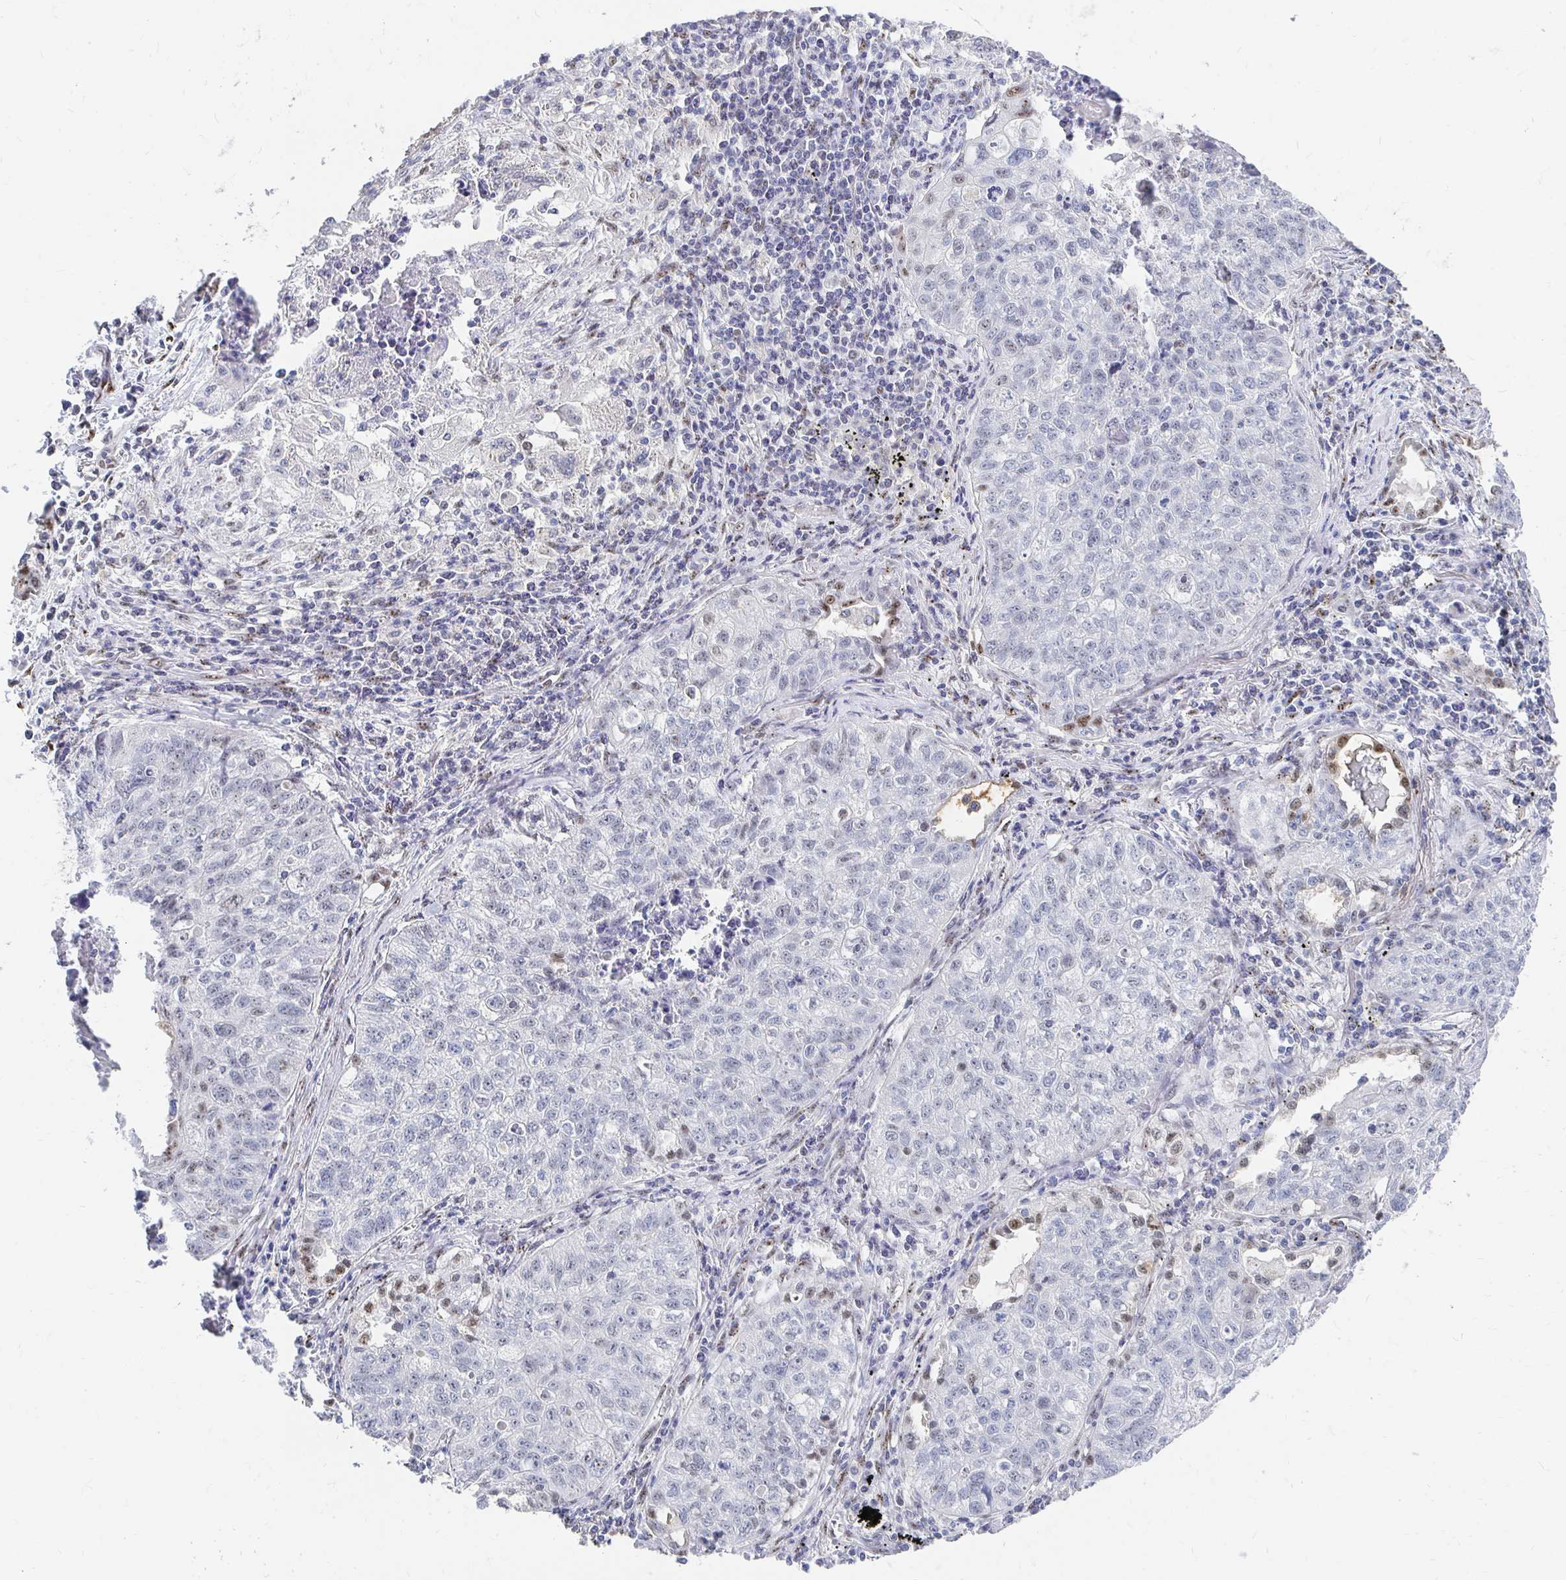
{"staining": {"intensity": "negative", "quantity": "none", "location": "none"}, "tissue": "lung cancer", "cell_type": "Tumor cells", "image_type": "cancer", "snomed": [{"axis": "morphology", "description": "Normal morphology"}, {"axis": "morphology", "description": "Aneuploidy"}, {"axis": "morphology", "description": "Squamous cell carcinoma, NOS"}, {"axis": "topography", "description": "Lymph node"}, {"axis": "topography", "description": "Lung"}], "caption": "This is an immunohistochemistry (IHC) image of human lung aneuploidy. There is no positivity in tumor cells.", "gene": "CLIC3", "patient": {"sex": "female", "age": 76}}